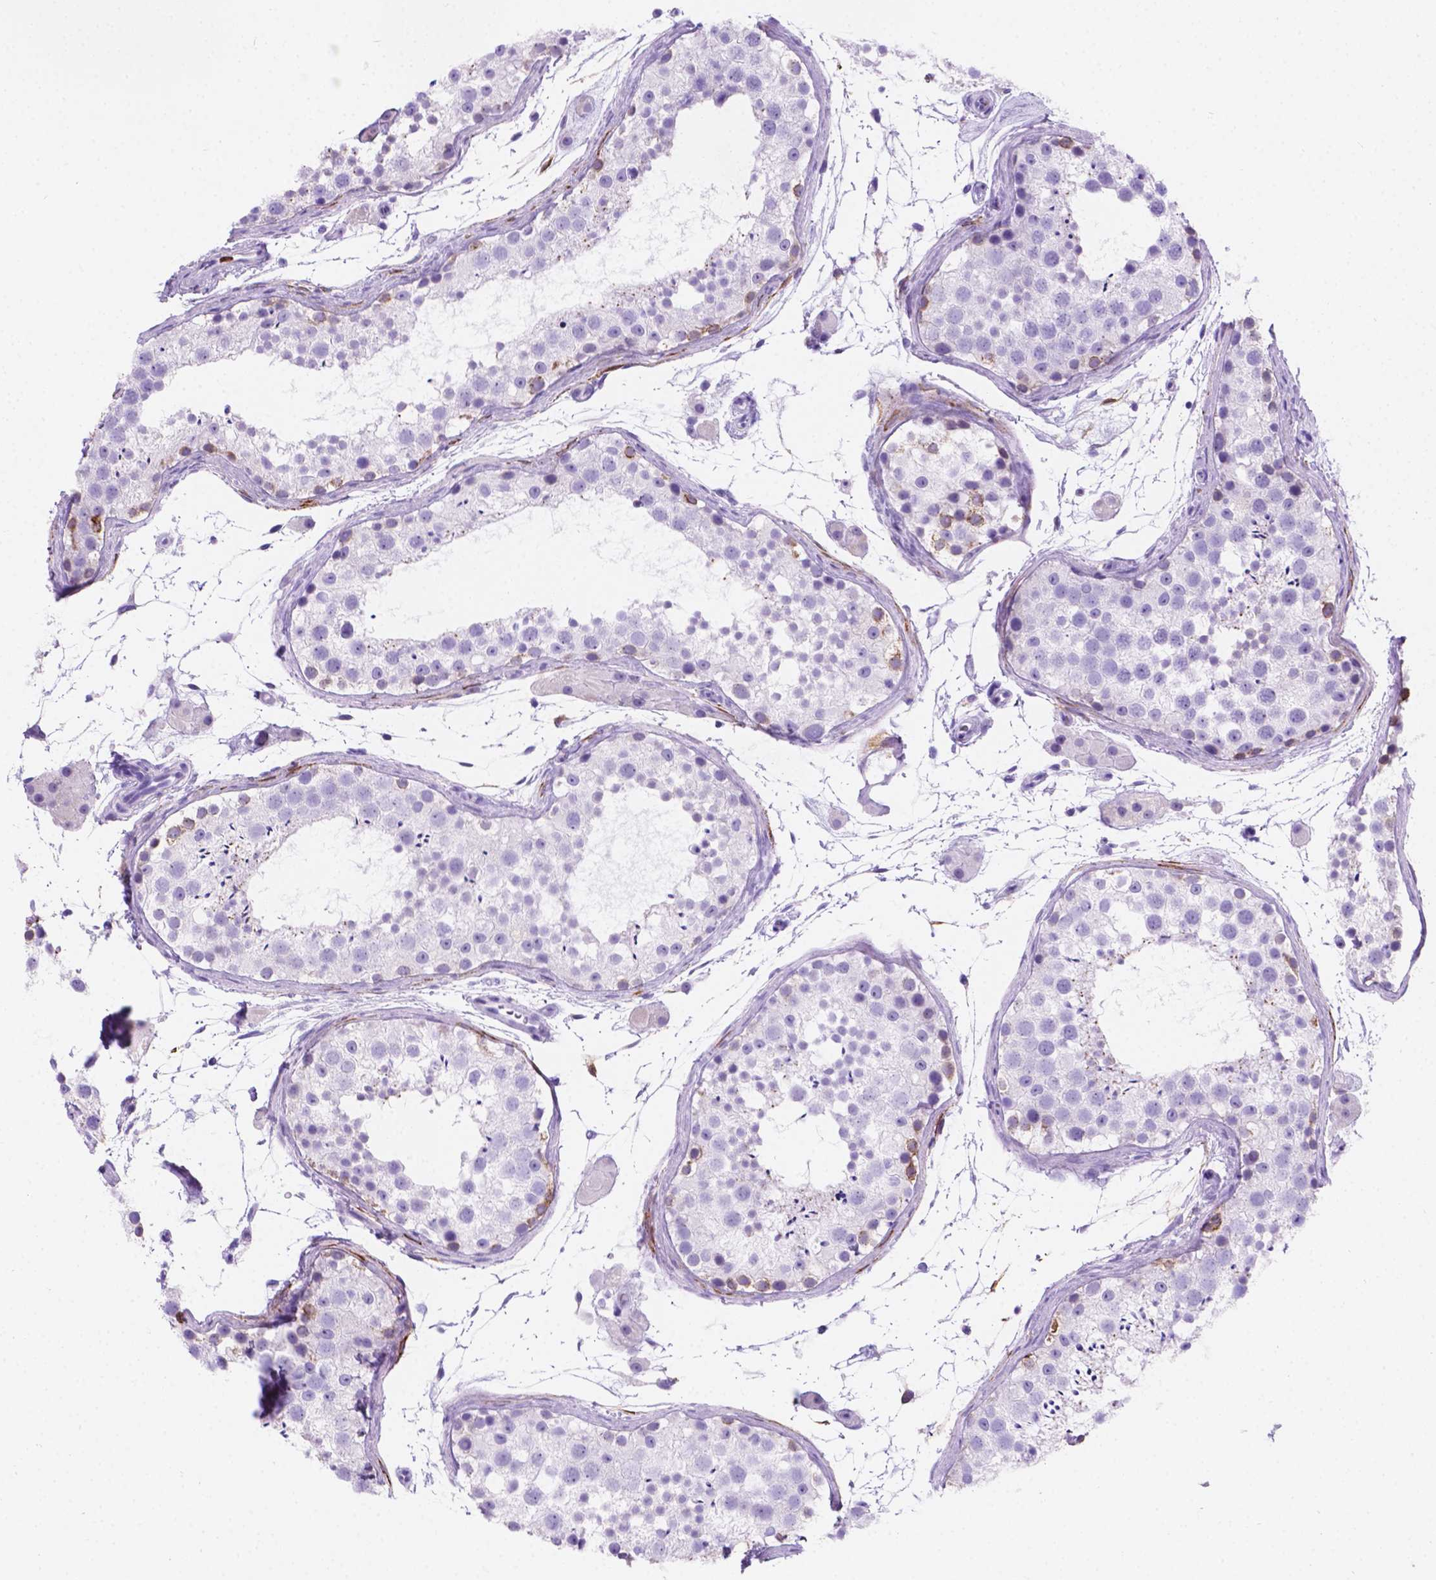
{"staining": {"intensity": "strong", "quantity": "<25%", "location": "cytoplasmic/membranous"}, "tissue": "testis", "cell_type": "Cells in seminiferous ducts", "image_type": "normal", "snomed": [{"axis": "morphology", "description": "Normal tissue, NOS"}, {"axis": "topography", "description": "Testis"}], "caption": "Testis stained with IHC displays strong cytoplasmic/membranous expression in approximately <25% of cells in seminiferous ducts.", "gene": "MACF1", "patient": {"sex": "male", "age": 41}}